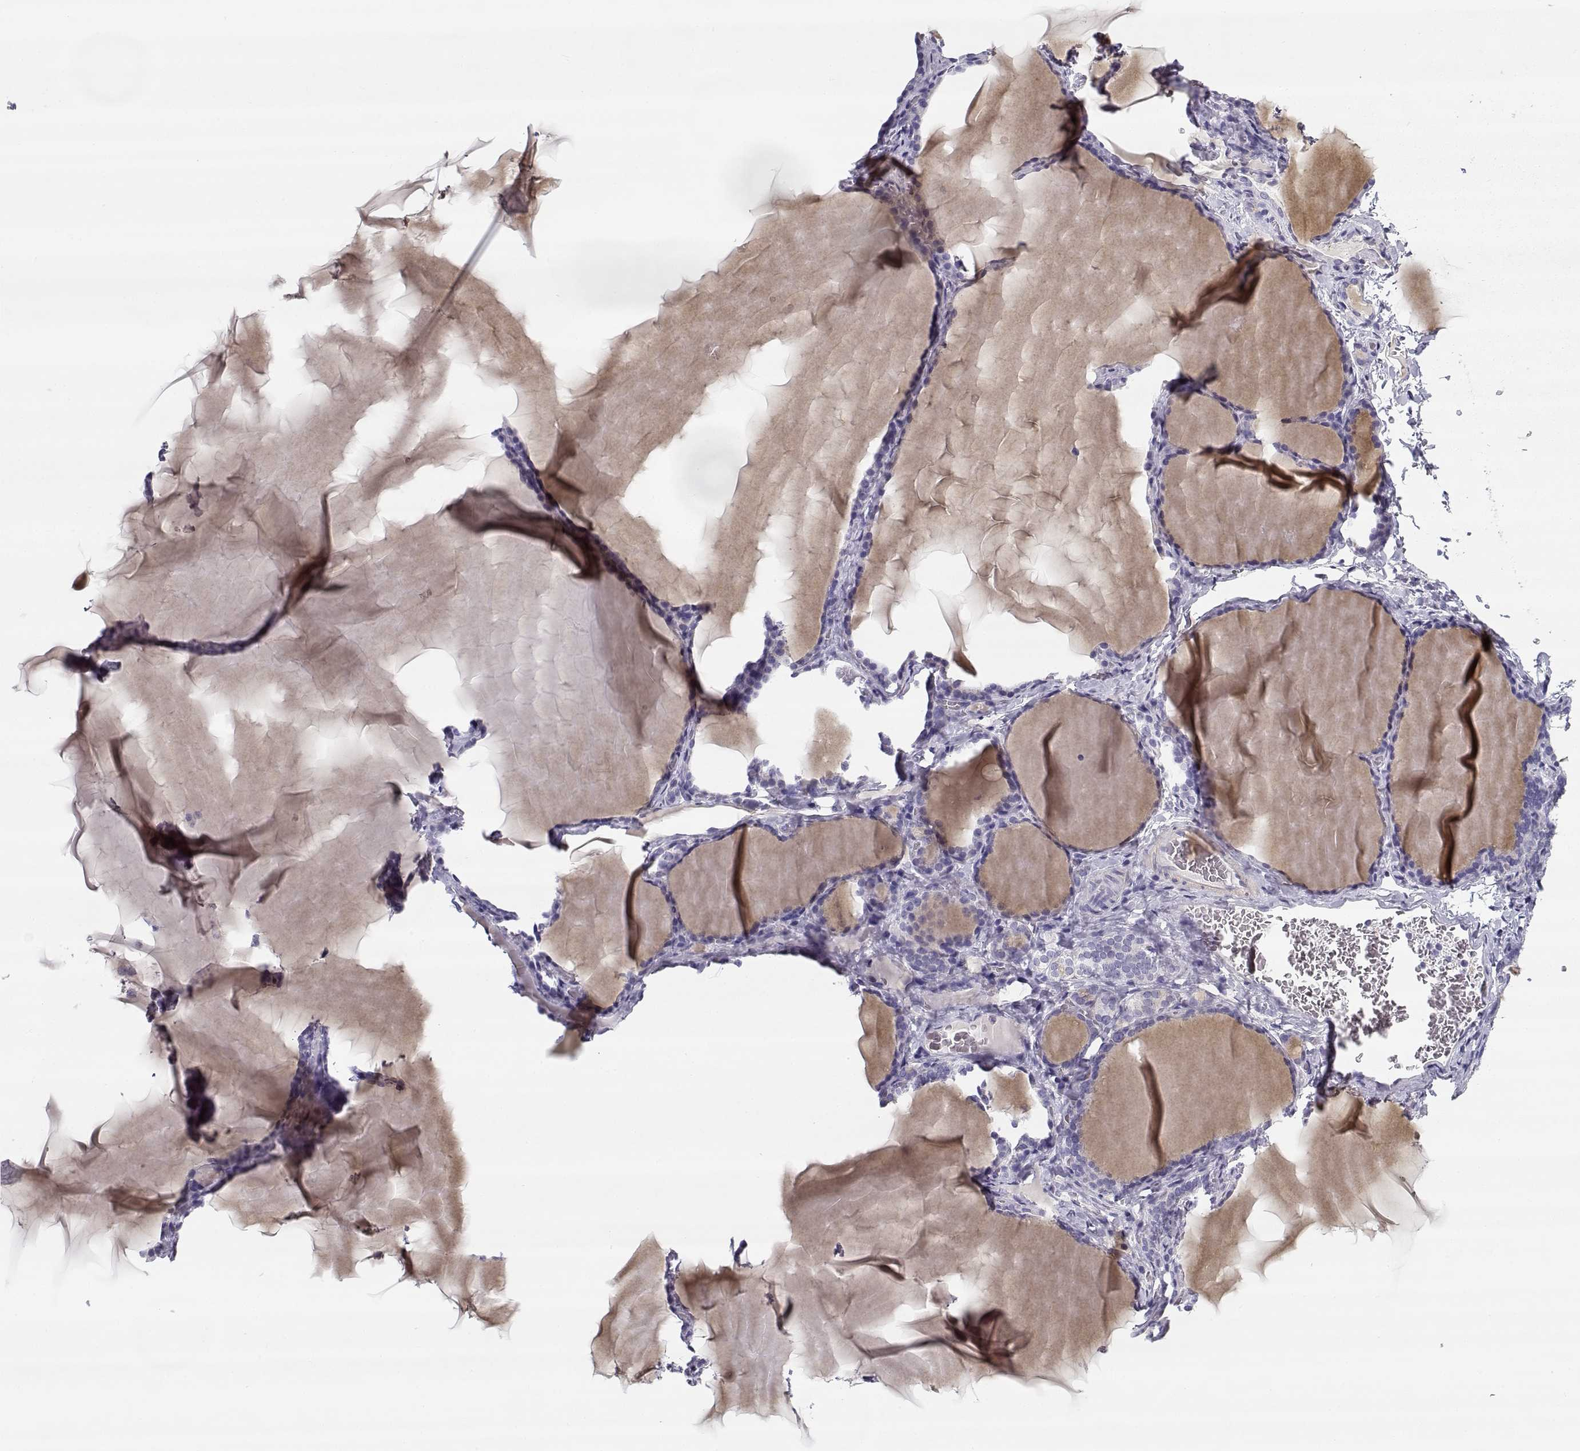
{"staining": {"intensity": "negative", "quantity": "none", "location": "none"}, "tissue": "thyroid gland", "cell_type": "Glandular cells", "image_type": "normal", "snomed": [{"axis": "morphology", "description": "Normal tissue, NOS"}, {"axis": "morphology", "description": "Hyperplasia, NOS"}, {"axis": "topography", "description": "Thyroid gland"}], "caption": "High power microscopy micrograph of an immunohistochemistry (IHC) histopathology image of benign thyroid gland, revealing no significant staining in glandular cells.", "gene": "CREB3L3", "patient": {"sex": "female", "age": 27}}